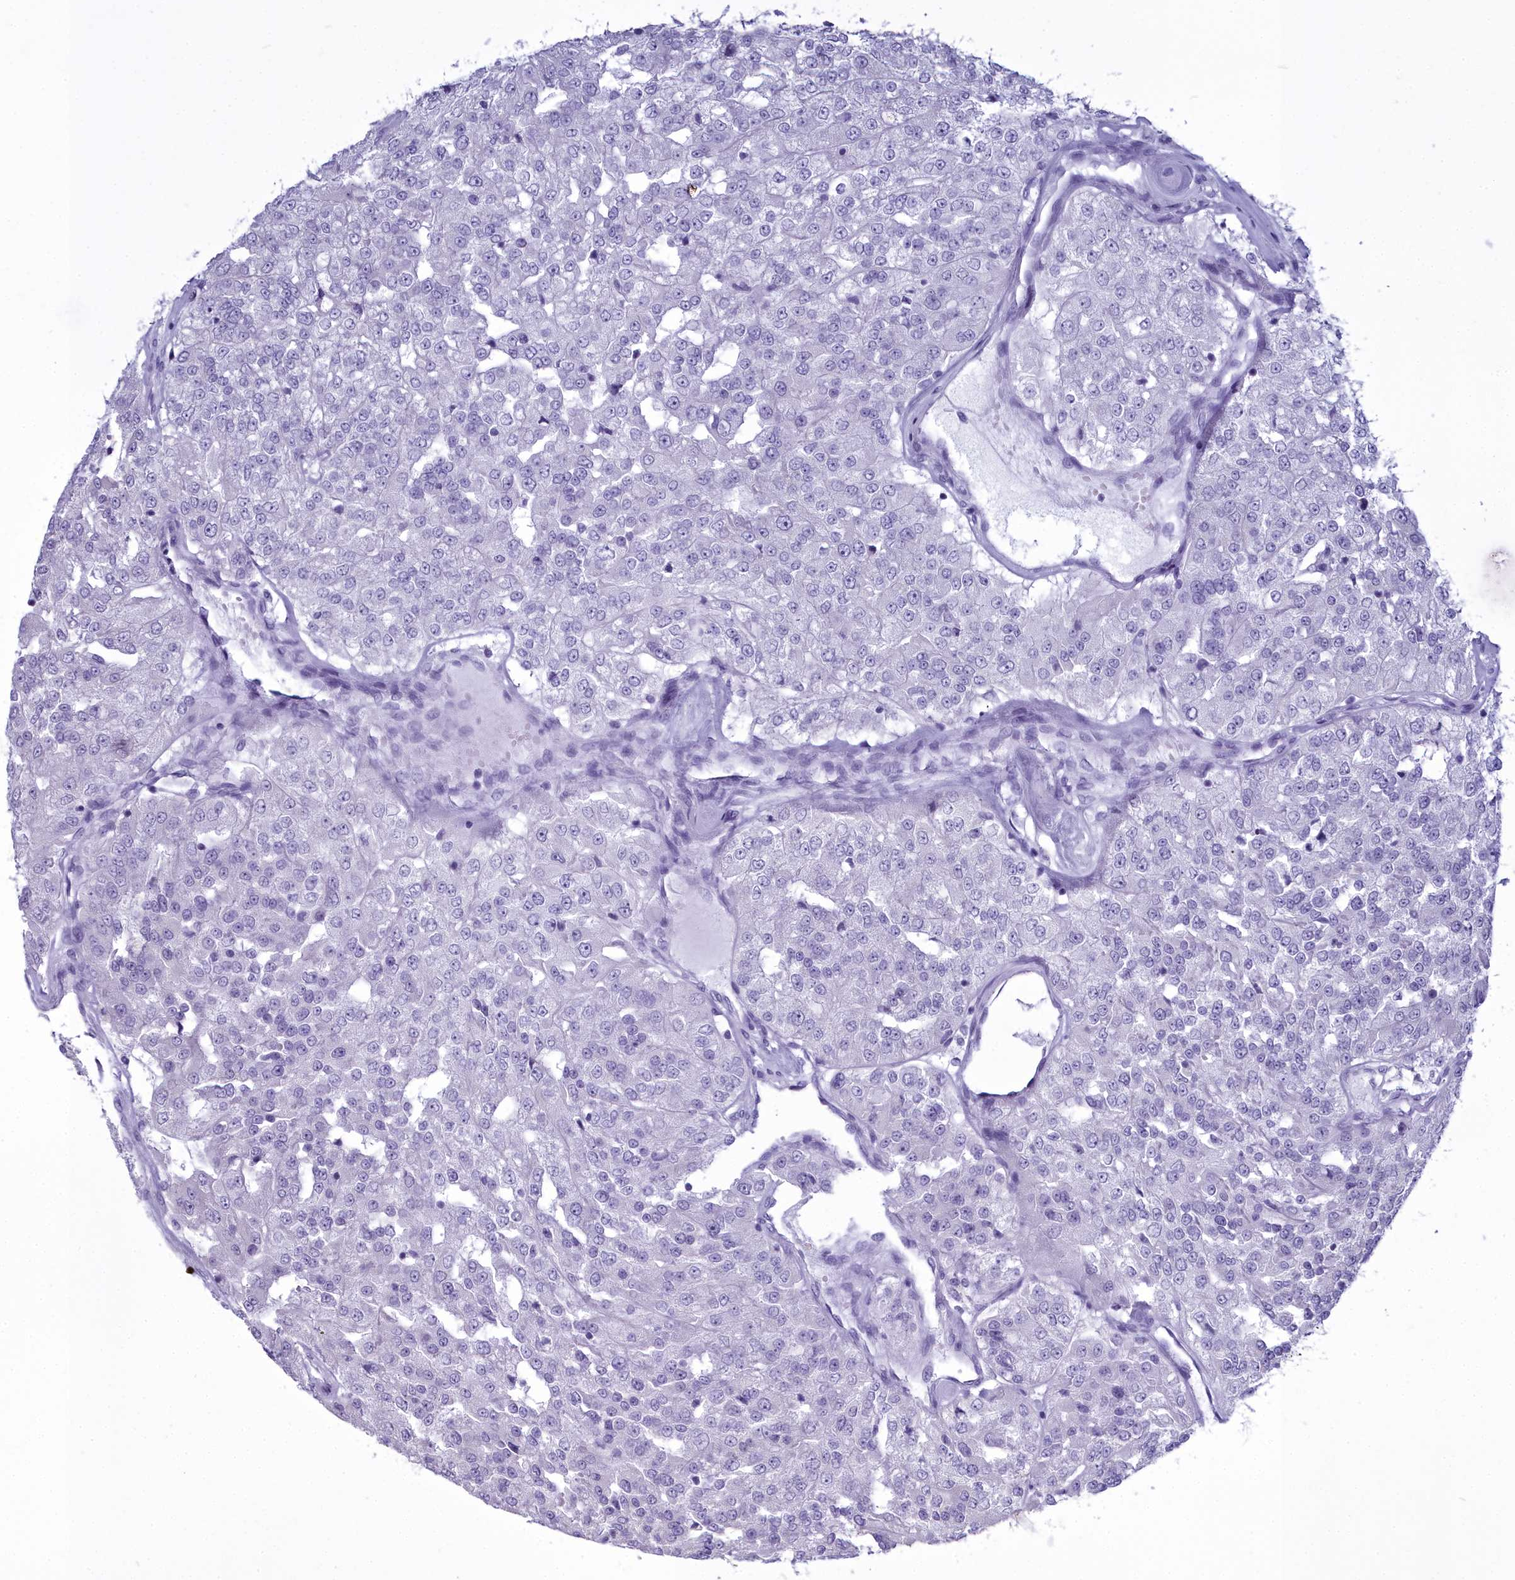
{"staining": {"intensity": "negative", "quantity": "none", "location": "none"}, "tissue": "renal cancer", "cell_type": "Tumor cells", "image_type": "cancer", "snomed": [{"axis": "morphology", "description": "Adenocarcinoma, NOS"}, {"axis": "topography", "description": "Kidney"}], "caption": "Immunohistochemistry (IHC) histopathology image of neoplastic tissue: renal adenocarcinoma stained with DAB (3,3'-diaminobenzidine) reveals no significant protein positivity in tumor cells. Nuclei are stained in blue.", "gene": "MAP6", "patient": {"sex": "female", "age": 63}}